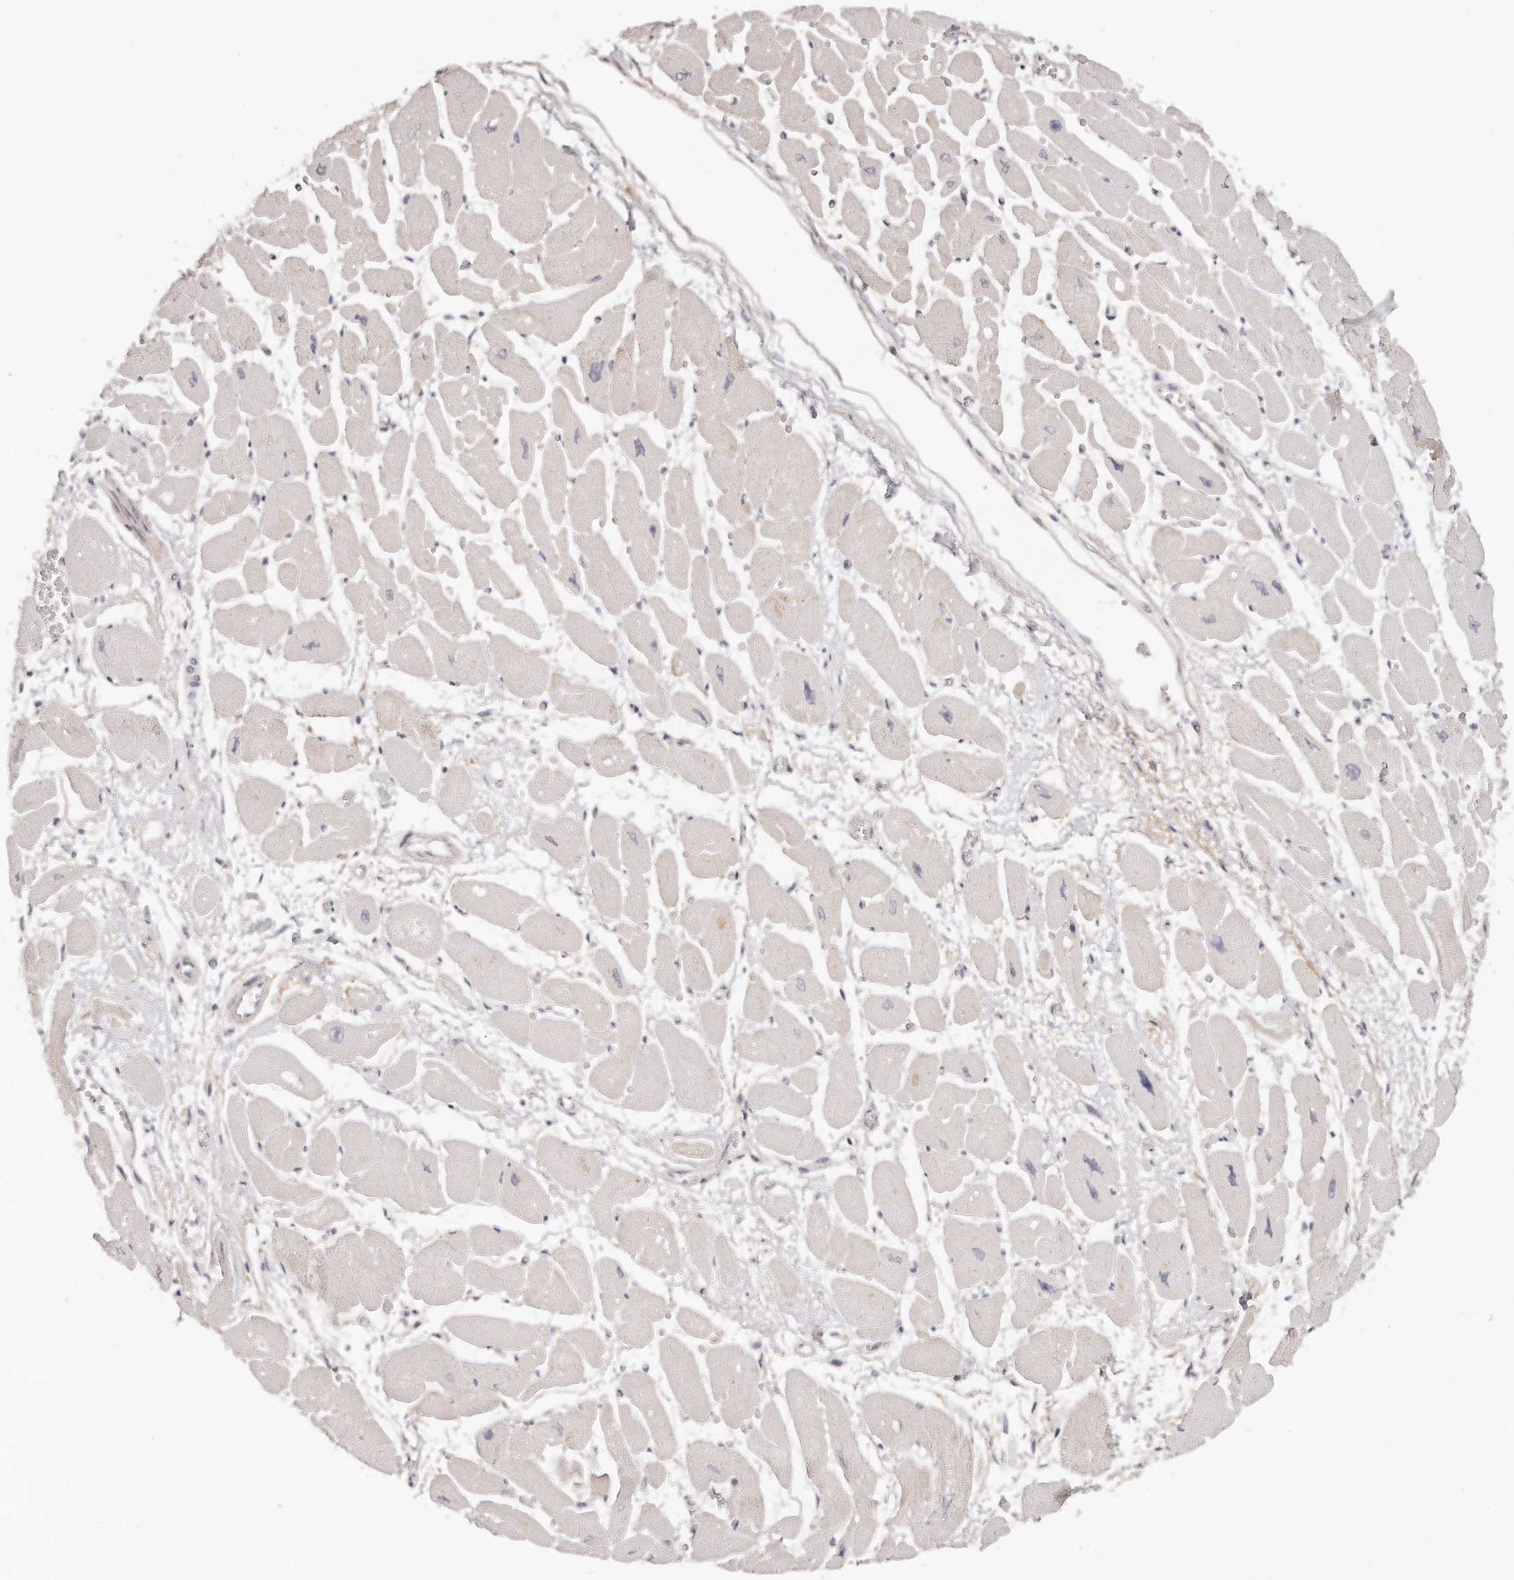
{"staining": {"intensity": "weak", "quantity": "25%-75%", "location": "cytoplasmic/membranous"}, "tissue": "heart muscle", "cell_type": "Cardiomyocytes", "image_type": "normal", "snomed": [{"axis": "morphology", "description": "Normal tissue, NOS"}, {"axis": "topography", "description": "Heart"}], "caption": "A histopathology image of heart muscle stained for a protein shows weak cytoplasmic/membranous brown staining in cardiomyocytes.", "gene": "TTLL4", "patient": {"sex": "female", "age": 54}}